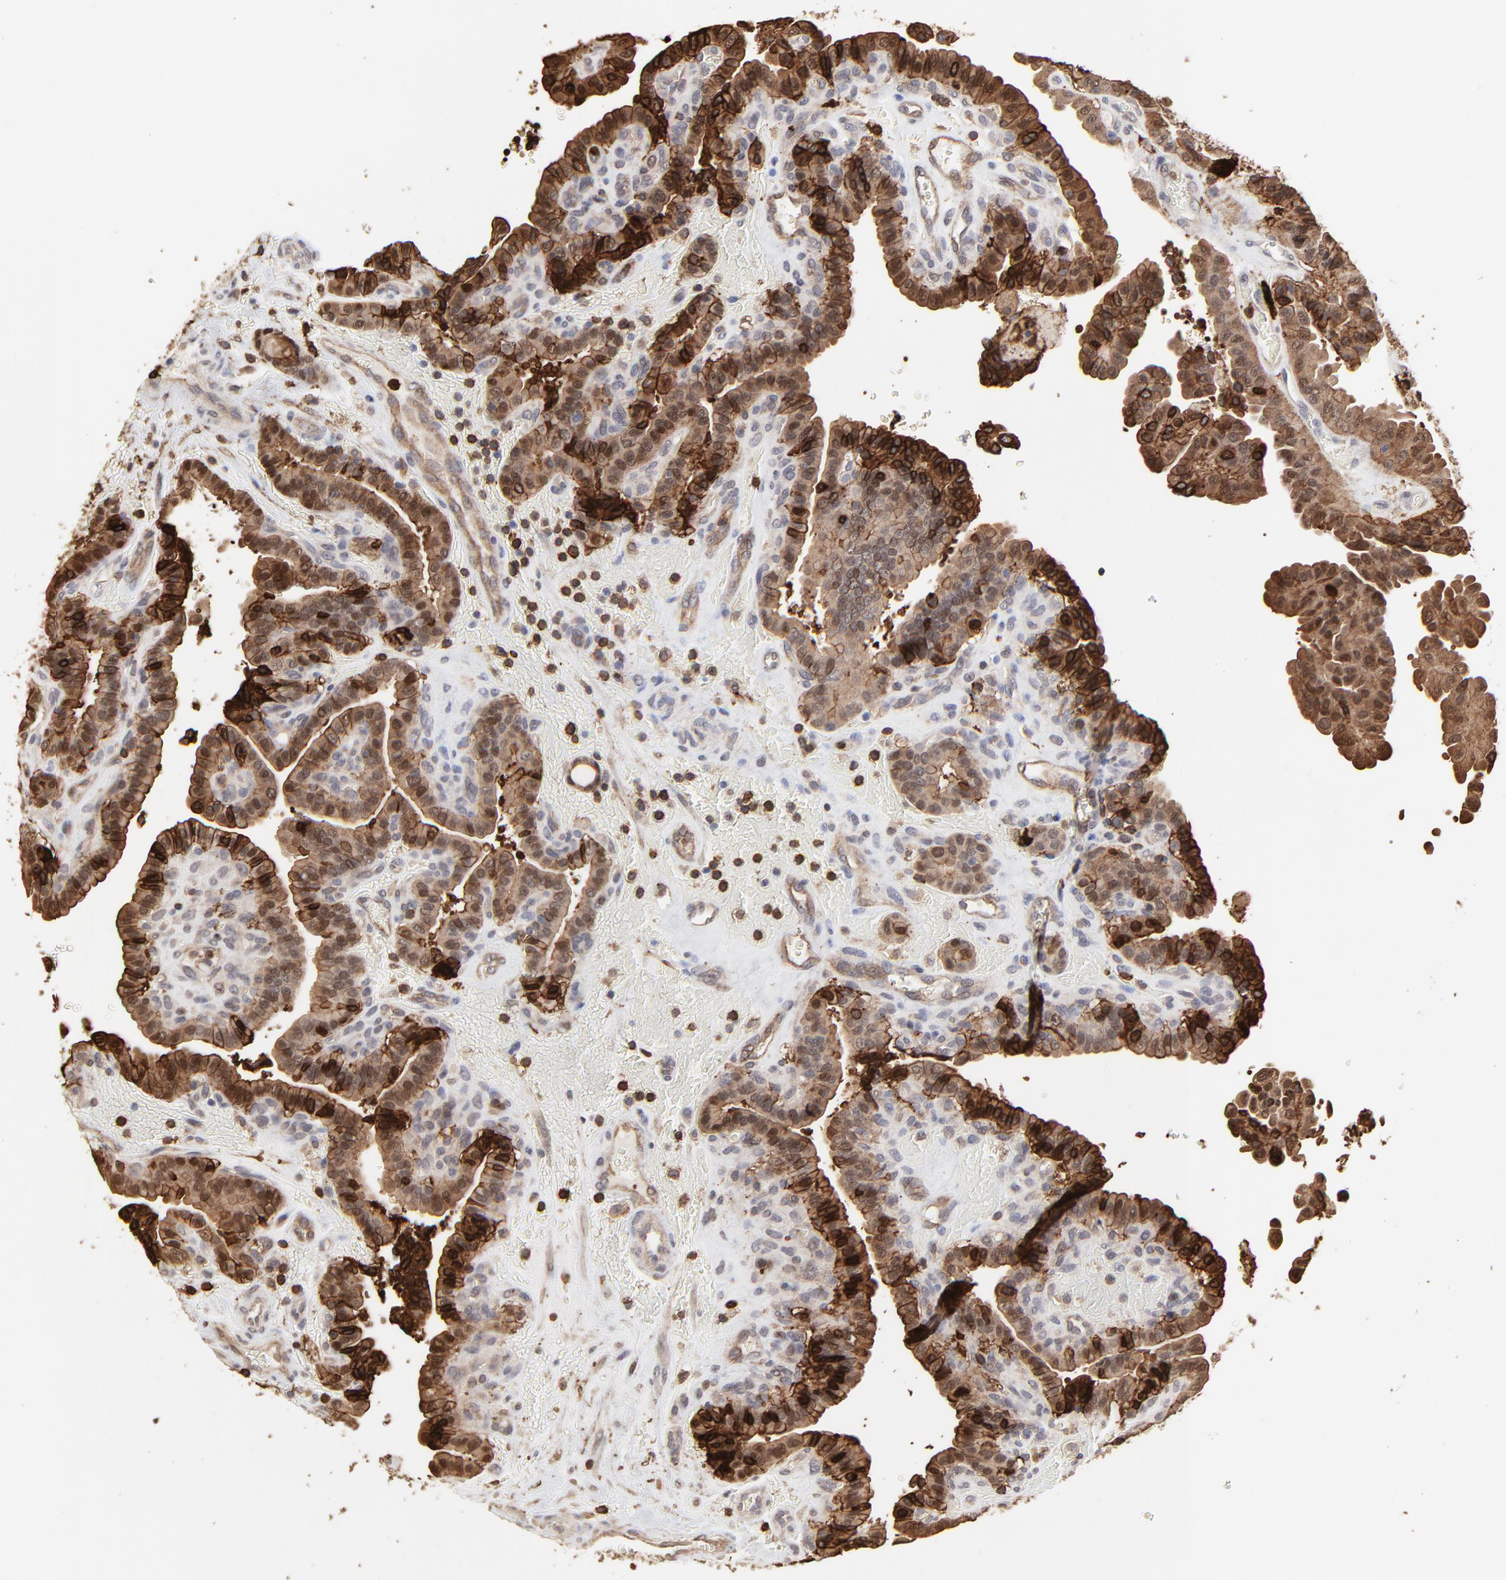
{"staining": {"intensity": "strong", "quantity": ">75%", "location": "cytoplasmic/membranous,nuclear"}, "tissue": "thyroid cancer", "cell_type": "Tumor cells", "image_type": "cancer", "snomed": [{"axis": "morphology", "description": "Papillary adenocarcinoma, NOS"}, {"axis": "topography", "description": "Thyroid gland"}], "caption": "High-power microscopy captured an immunohistochemistry micrograph of thyroid papillary adenocarcinoma, revealing strong cytoplasmic/membranous and nuclear expression in about >75% of tumor cells.", "gene": "SLC6A14", "patient": {"sex": "male", "age": 87}}